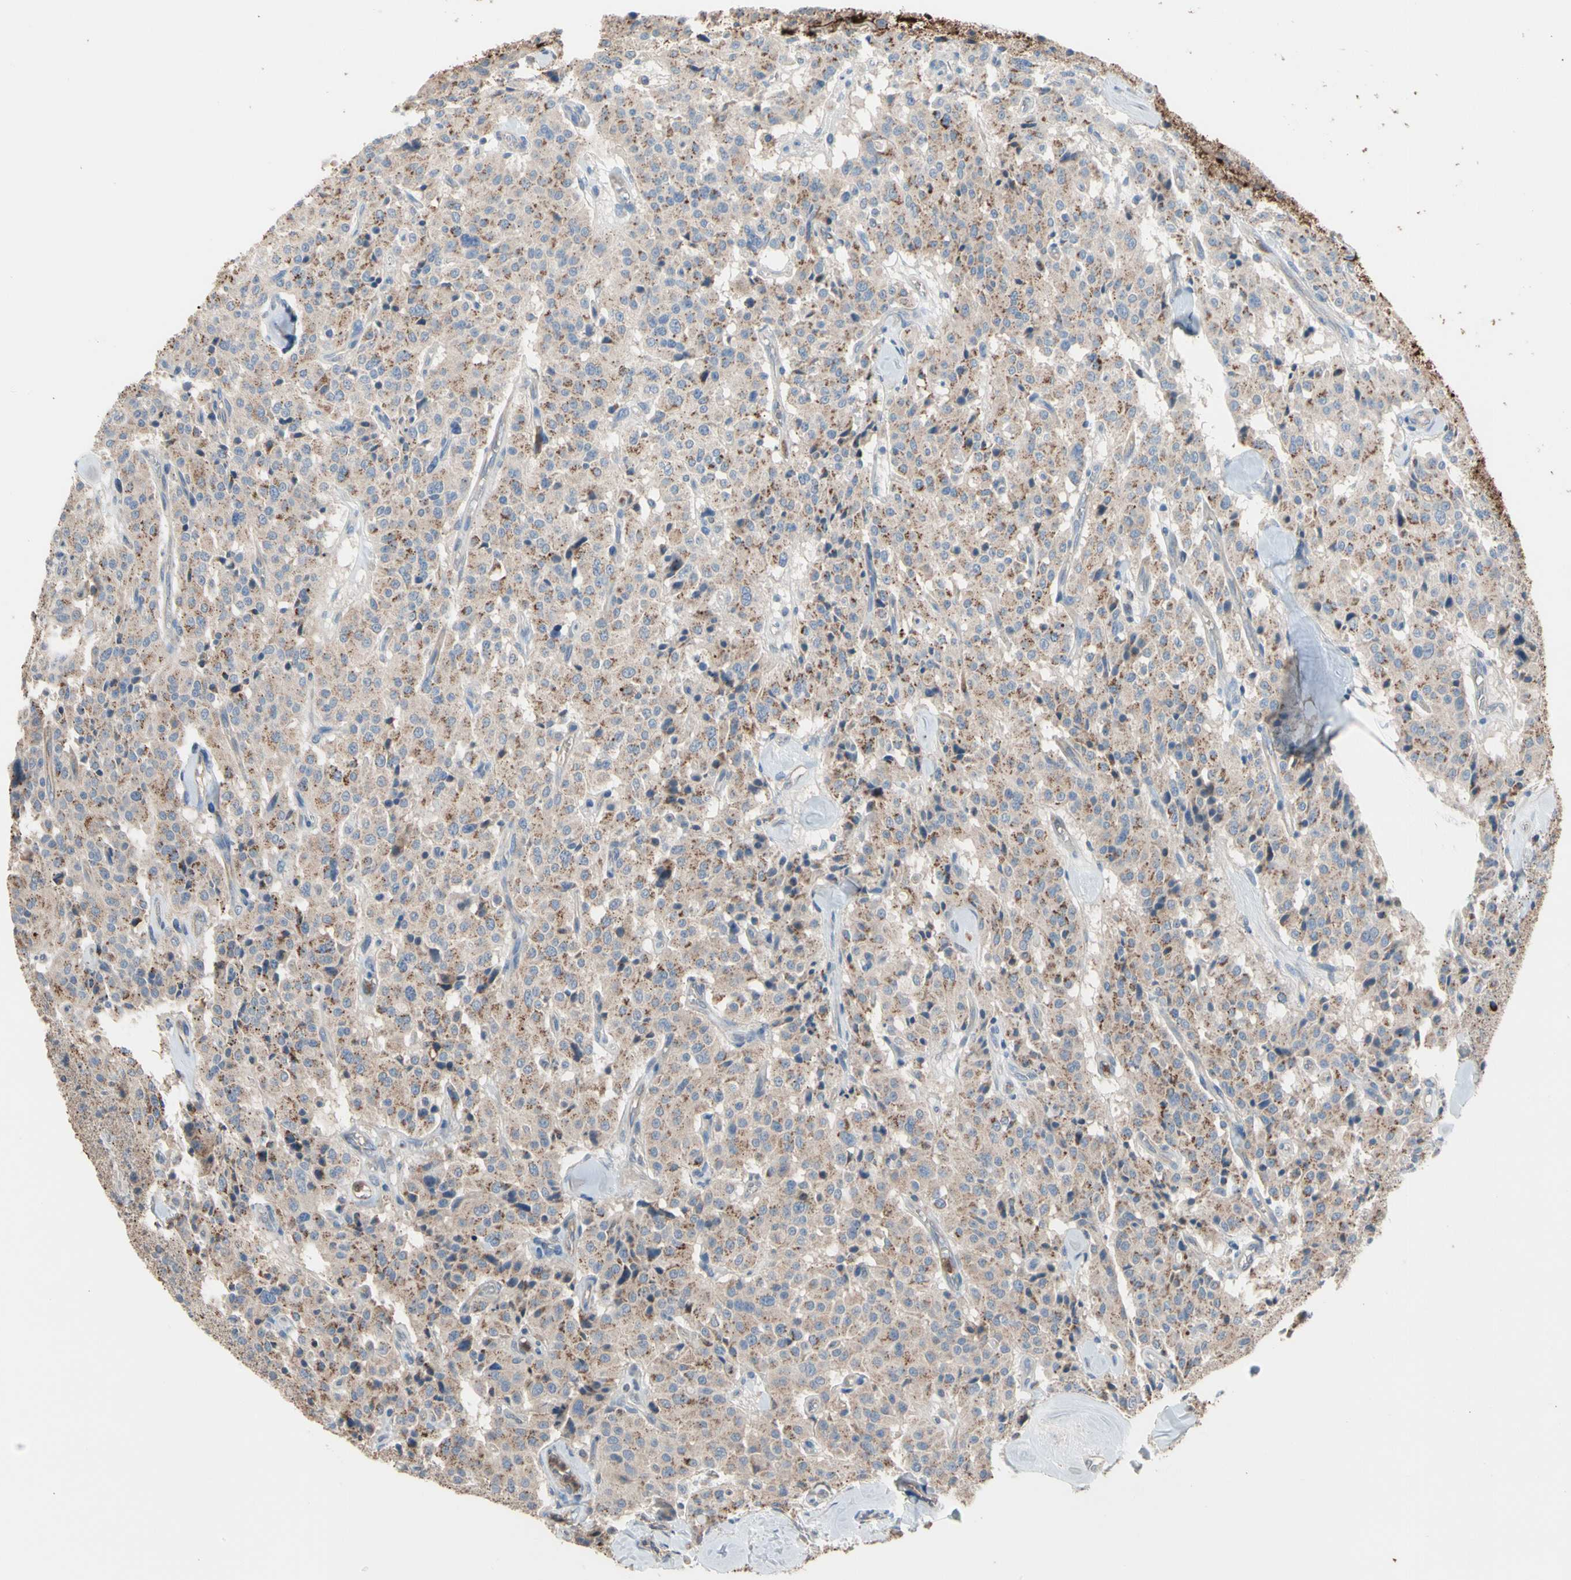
{"staining": {"intensity": "moderate", "quantity": "<25%", "location": "cytoplasmic/membranous"}, "tissue": "carcinoid", "cell_type": "Tumor cells", "image_type": "cancer", "snomed": [{"axis": "morphology", "description": "Carcinoid, malignant, NOS"}, {"axis": "topography", "description": "Lung"}], "caption": "Tumor cells show low levels of moderate cytoplasmic/membranous expression in about <25% of cells in carcinoid (malignant).", "gene": "BBOX1", "patient": {"sex": "male", "age": 30}}